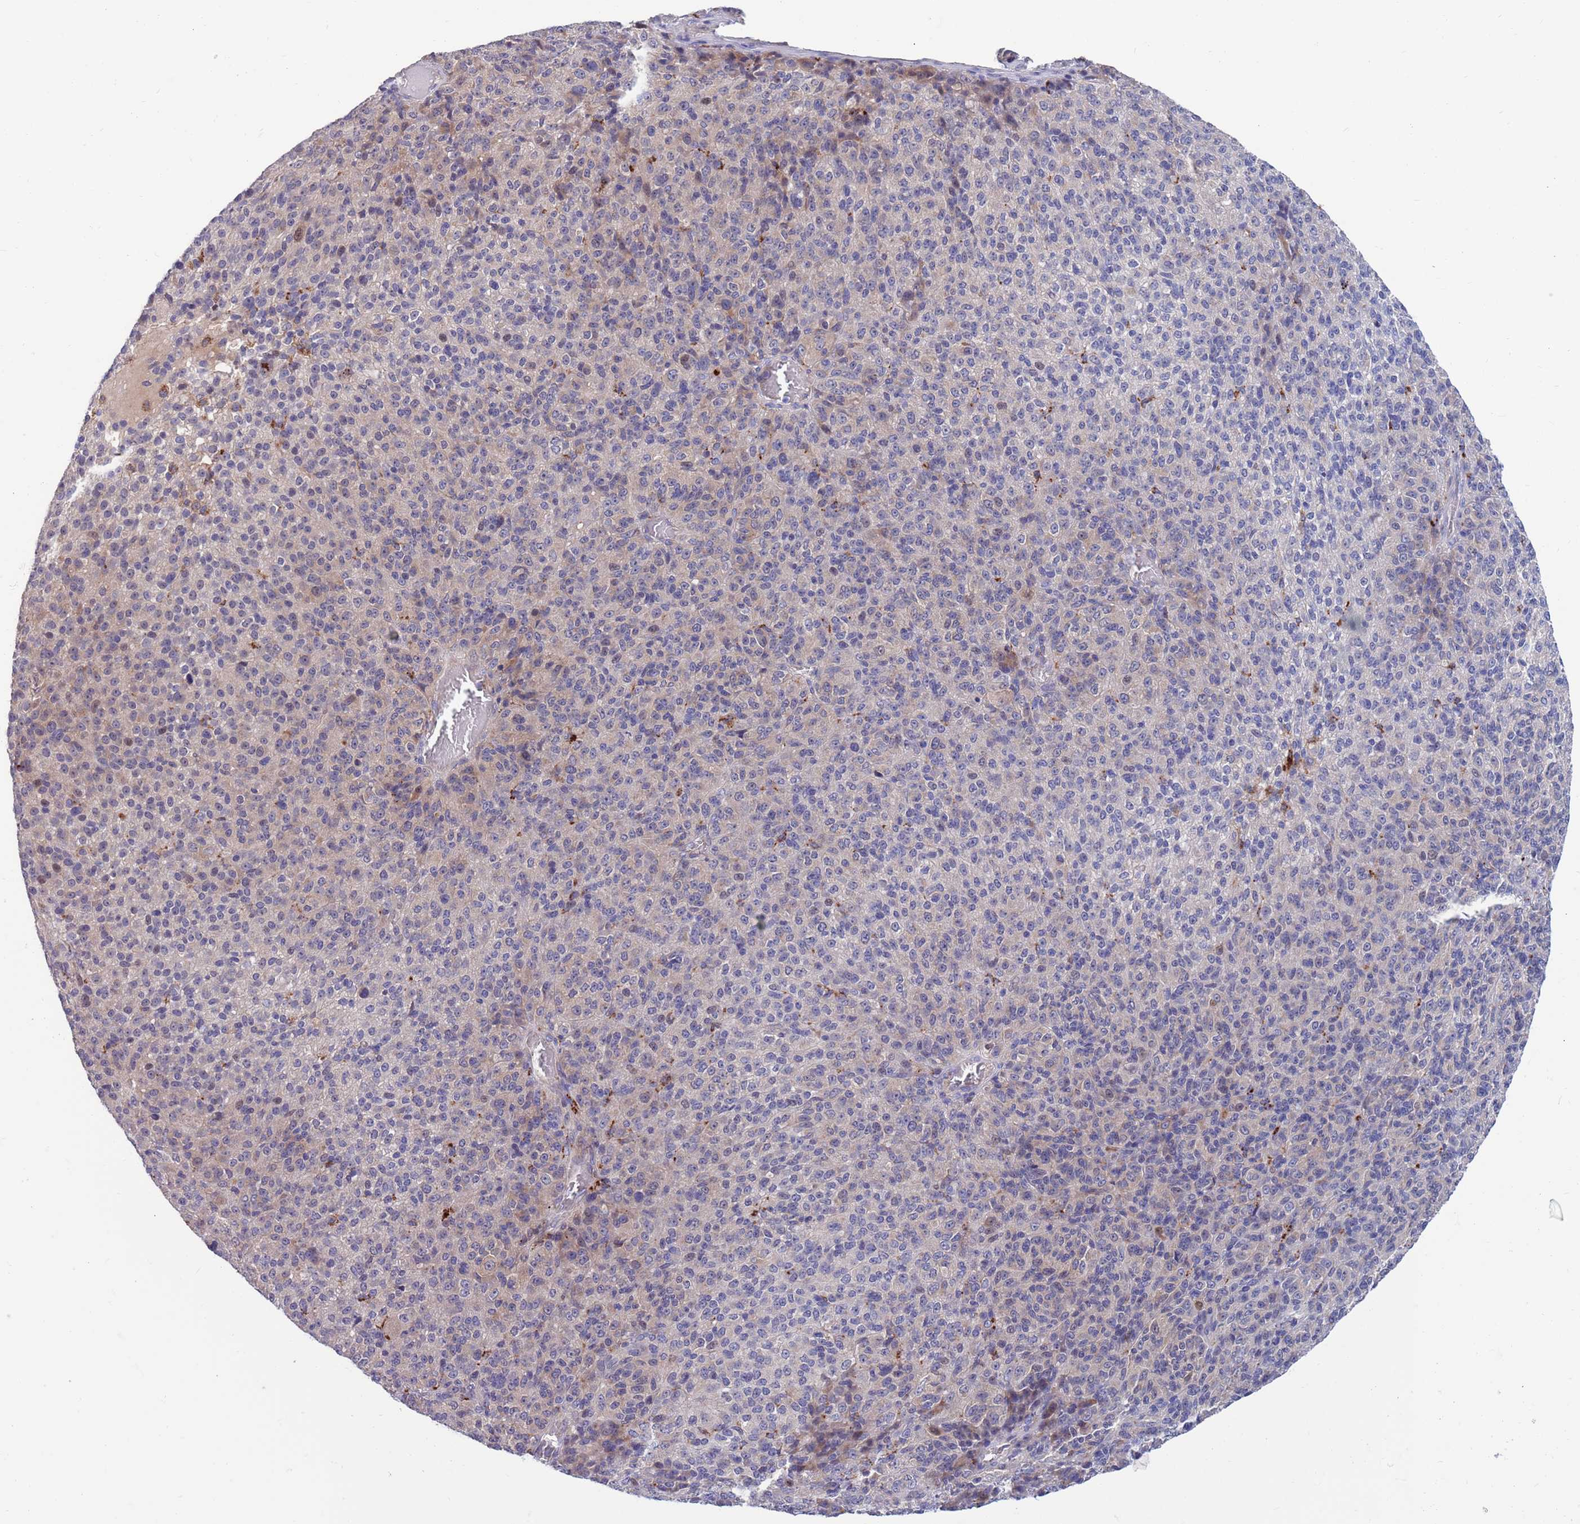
{"staining": {"intensity": "negative", "quantity": "none", "location": "none"}, "tissue": "melanoma", "cell_type": "Tumor cells", "image_type": "cancer", "snomed": [{"axis": "morphology", "description": "Malignant melanoma, Metastatic site"}, {"axis": "topography", "description": "Brain"}], "caption": "This is a histopathology image of immunohistochemistry staining of malignant melanoma (metastatic site), which shows no staining in tumor cells.", "gene": "KLHL29", "patient": {"sex": "female", "age": 56}}